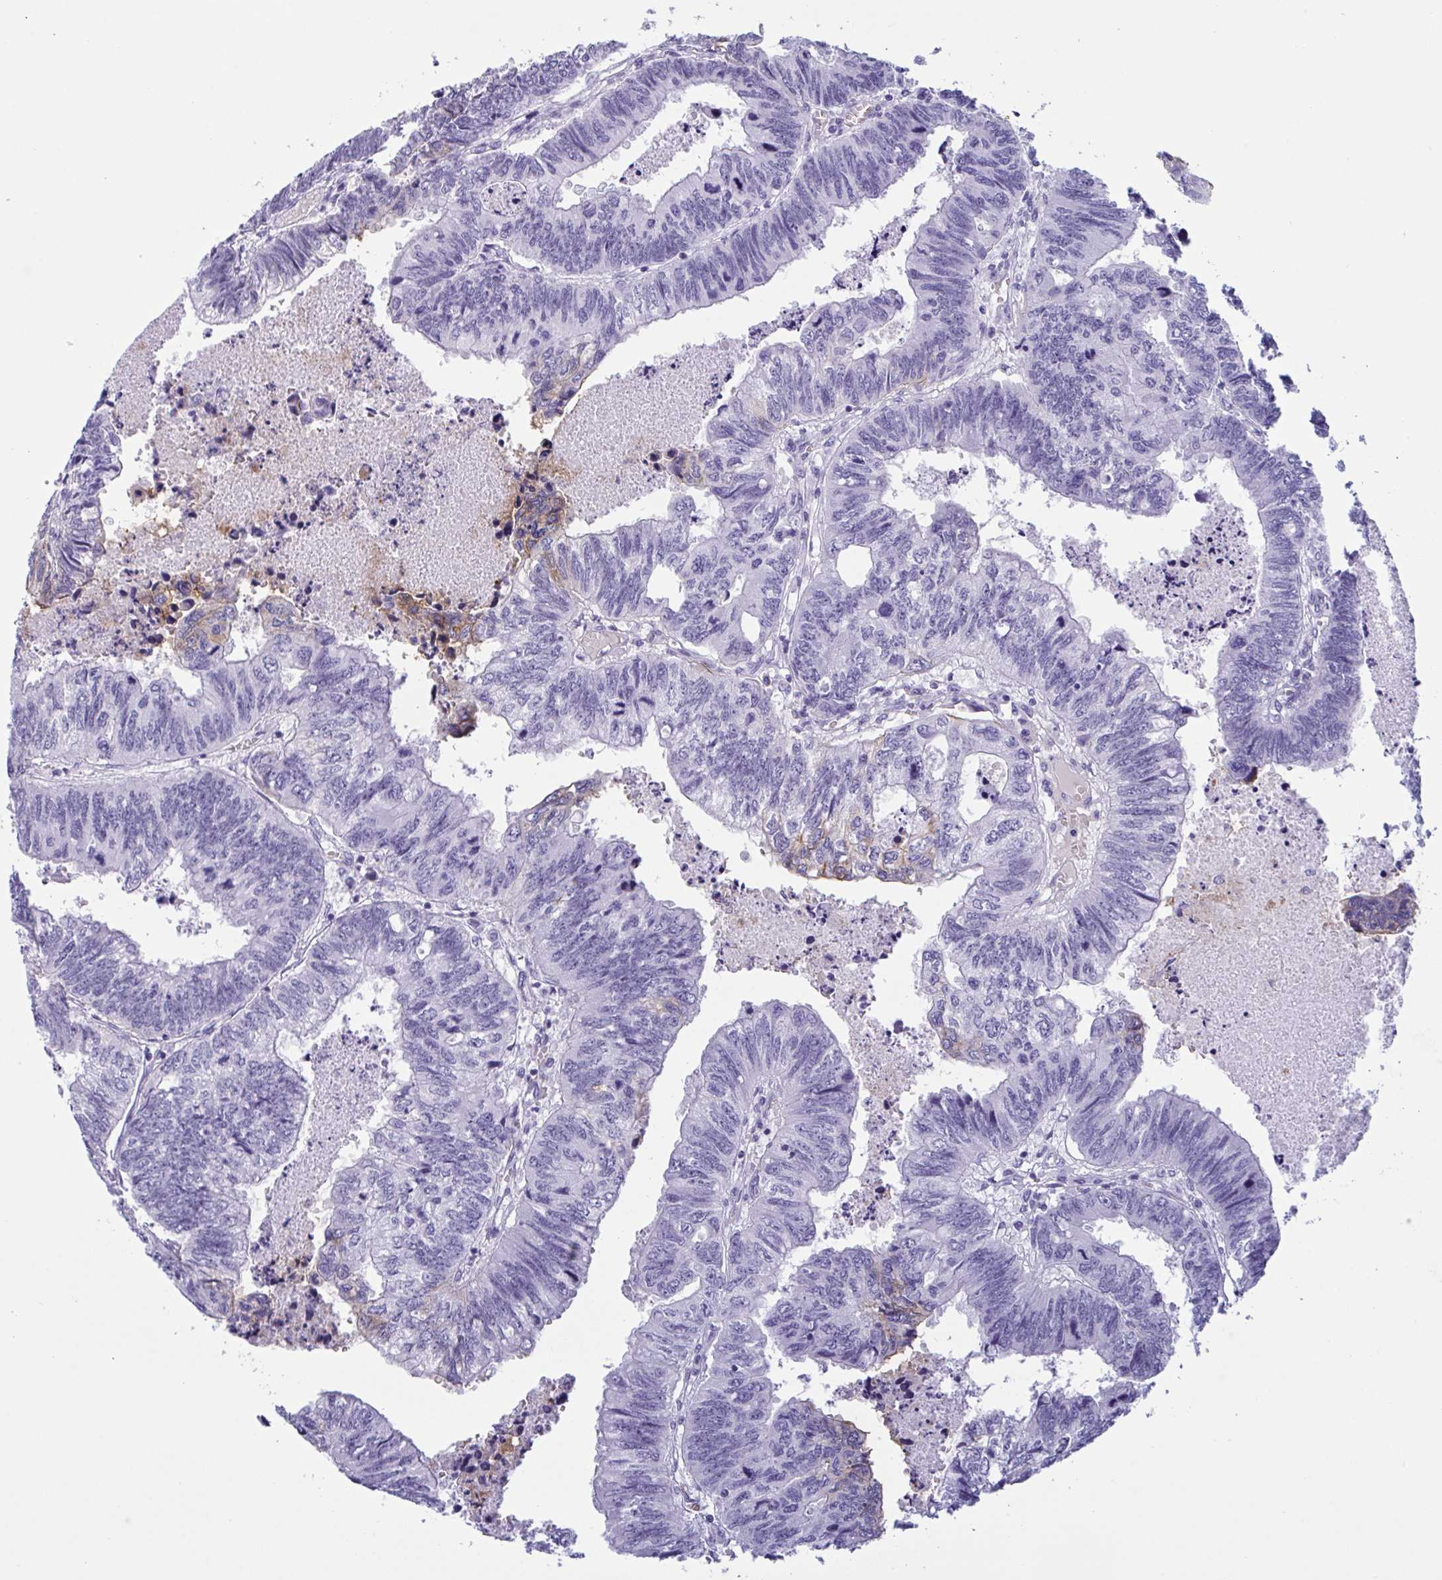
{"staining": {"intensity": "moderate", "quantity": "<25%", "location": "cytoplasmic/membranous"}, "tissue": "colorectal cancer", "cell_type": "Tumor cells", "image_type": "cancer", "snomed": [{"axis": "morphology", "description": "Adenocarcinoma, NOS"}, {"axis": "topography", "description": "Colon"}], "caption": "Immunohistochemistry micrograph of neoplastic tissue: colorectal cancer (adenocarcinoma) stained using immunohistochemistry shows low levels of moderate protein expression localized specifically in the cytoplasmic/membranous of tumor cells, appearing as a cytoplasmic/membranous brown color.", "gene": "SLC2A1", "patient": {"sex": "male", "age": 62}}